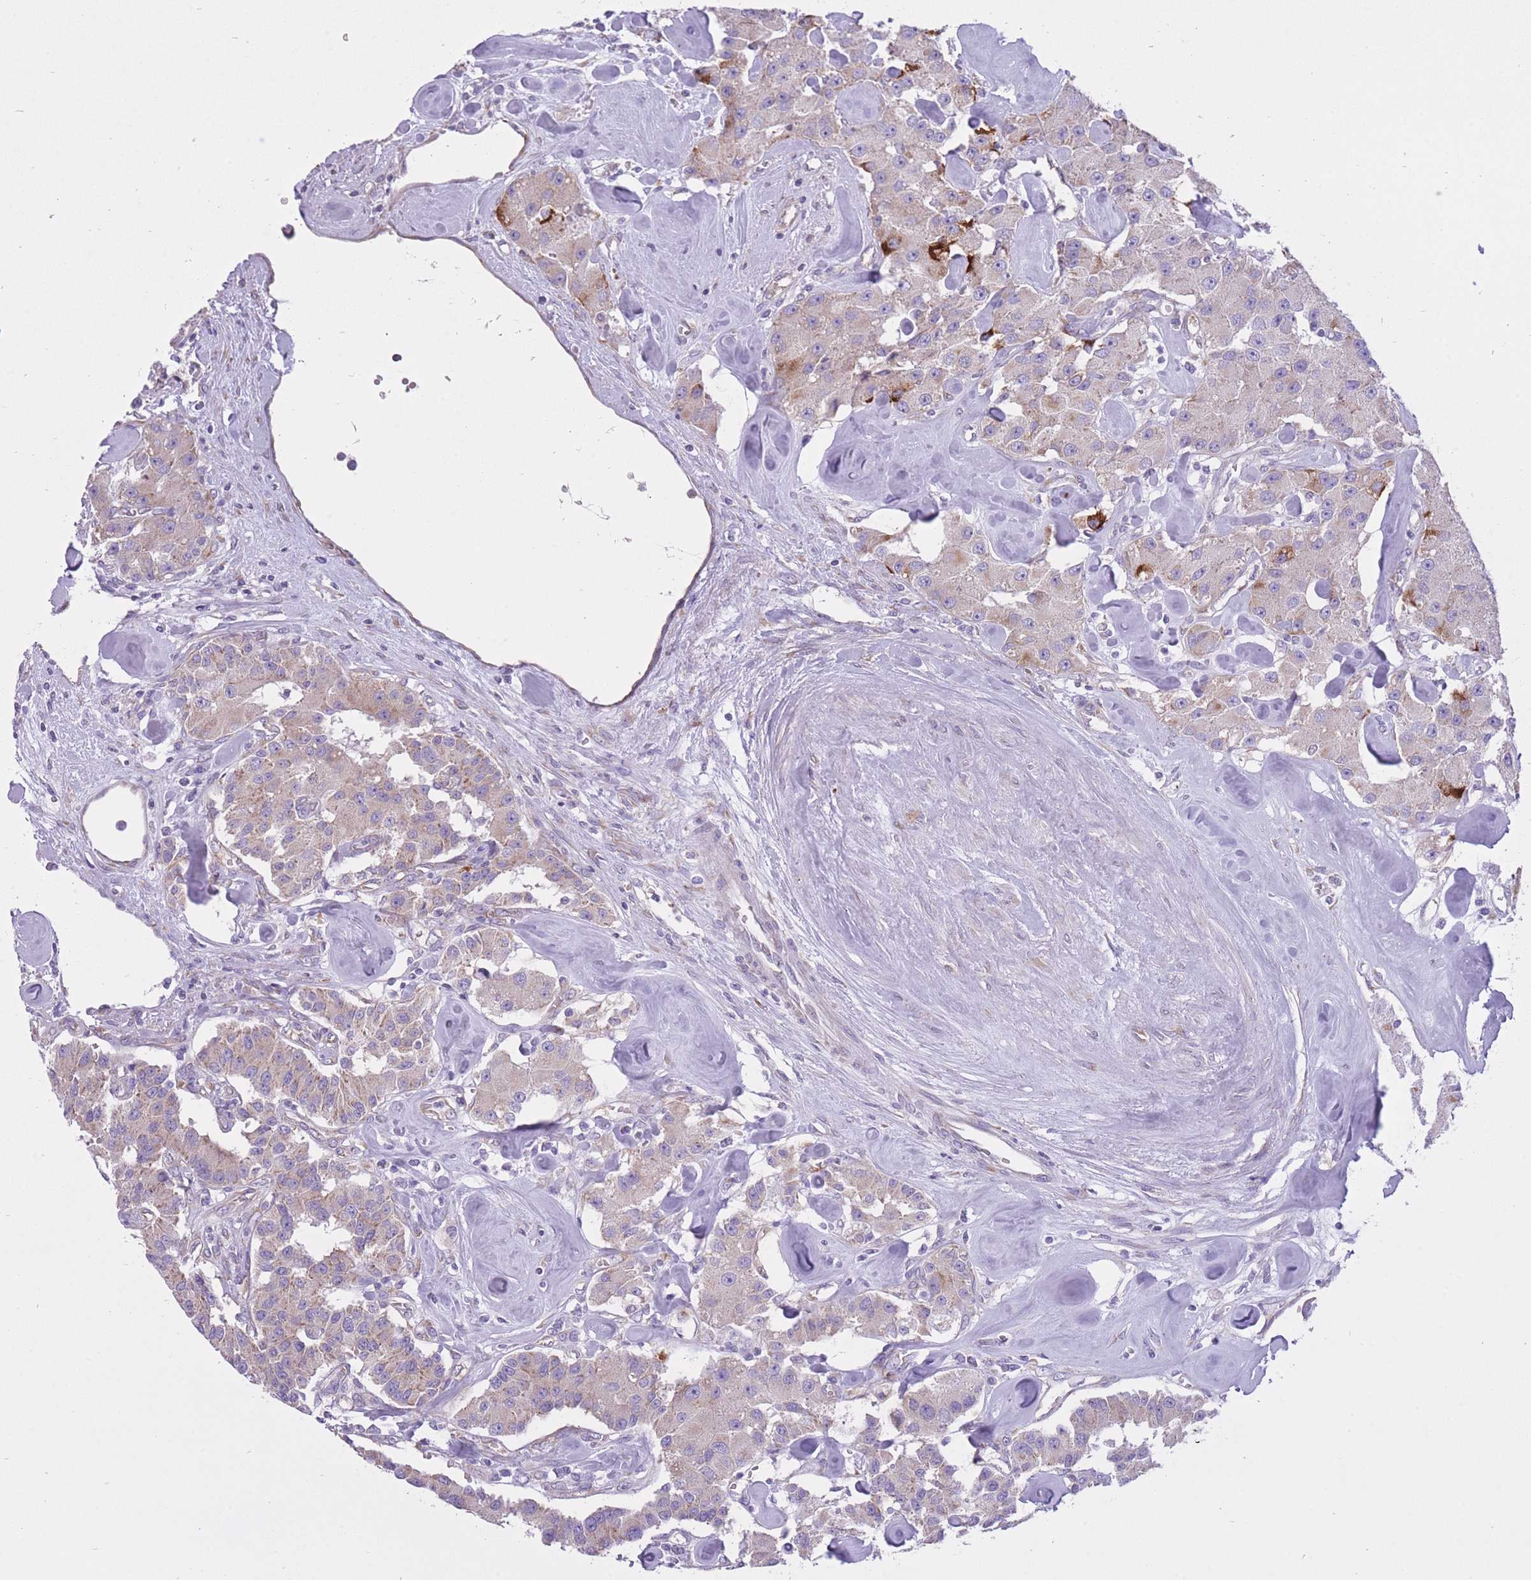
{"staining": {"intensity": "strong", "quantity": "<25%", "location": "cytoplasmic/membranous"}, "tissue": "carcinoid", "cell_type": "Tumor cells", "image_type": "cancer", "snomed": [{"axis": "morphology", "description": "Carcinoid, malignant, NOS"}, {"axis": "topography", "description": "Pancreas"}], "caption": "Human carcinoid stained with a brown dye displays strong cytoplasmic/membranous positive positivity in approximately <25% of tumor cells.", "gene": "ZNF501", "patient": {"sex": "male", "age": 41}}